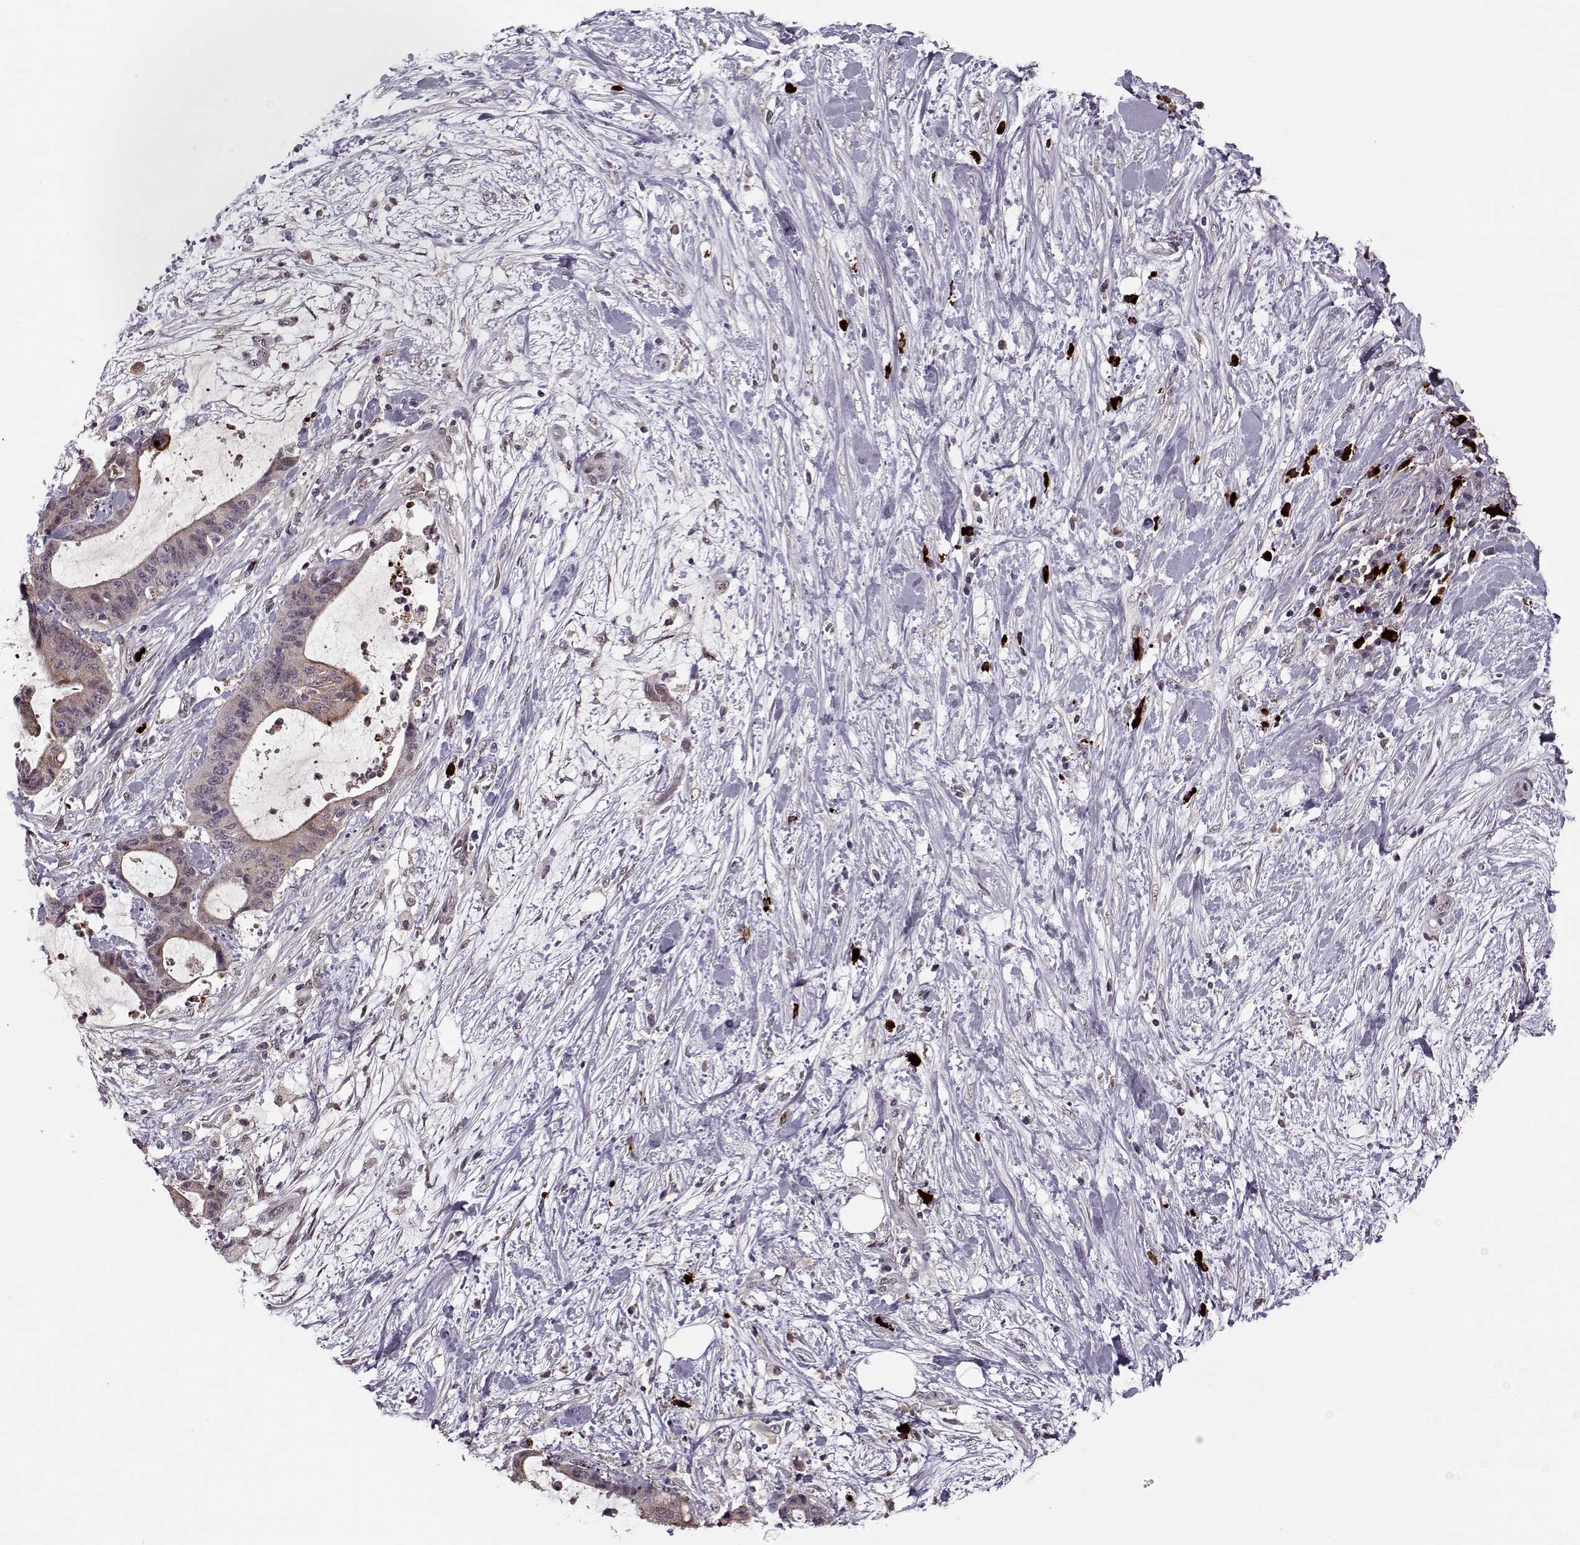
{"staining": {"intensity": "strong", "quantity": "<25%", "location": "cytoplasmic/membranous"}, "tissue": "liver cancer", "cell_type": "Tumor cells", "image_type": "cancer", "snomed": [{"axis": "morphology", "description": "Cholangiocarcinoma"}, {"axis": "topography", "description": "Liver"}], "caption": "Human liver cancer (cholangiocarcinoma) stained for a protein (brown) shows strong cytoplasmic/membranous positive expression in approximately <25% of tumor cells.", "gene": "DENND4B", "patient": {"sex": "female", "age": 73}}